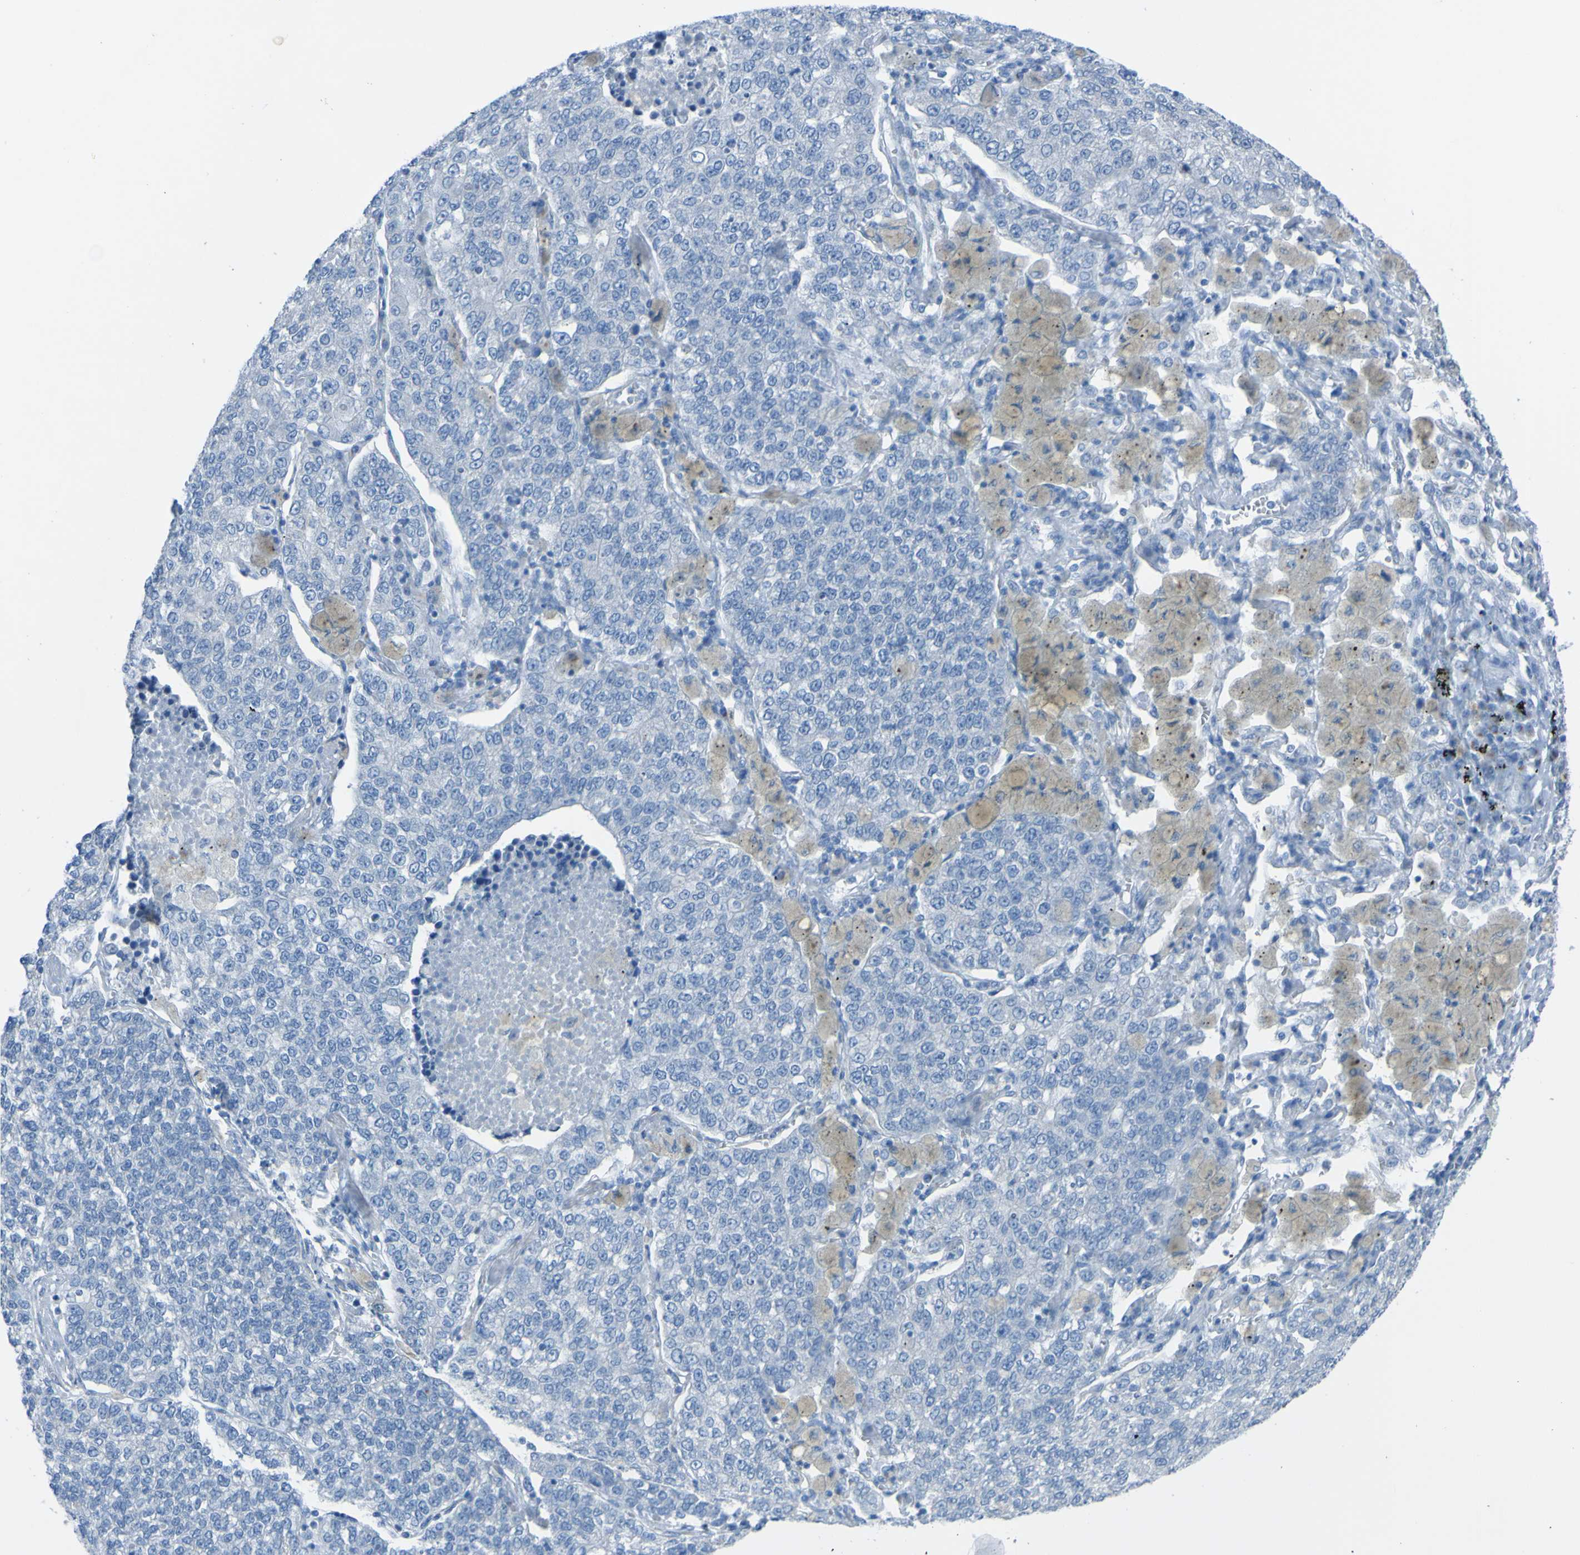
{"staining": {"intensity": "negative", "quantity": "none", "location": "none"}, "tissue": "lung cancer", "cell_type": "Tumor cells", "image_type": "cancer", "snomed": [{"axis": "morphology", "description": "Adenocarcinoma, NOS"}, {"axis": "topography", "description": "Lung"}], "caption": "Human lung adenocarcinoma stained for a protein using IHC demonstrates no staining in tumor cells.", "gene": "ACMSD", "patient": {"sex": "male", "age": 49}}